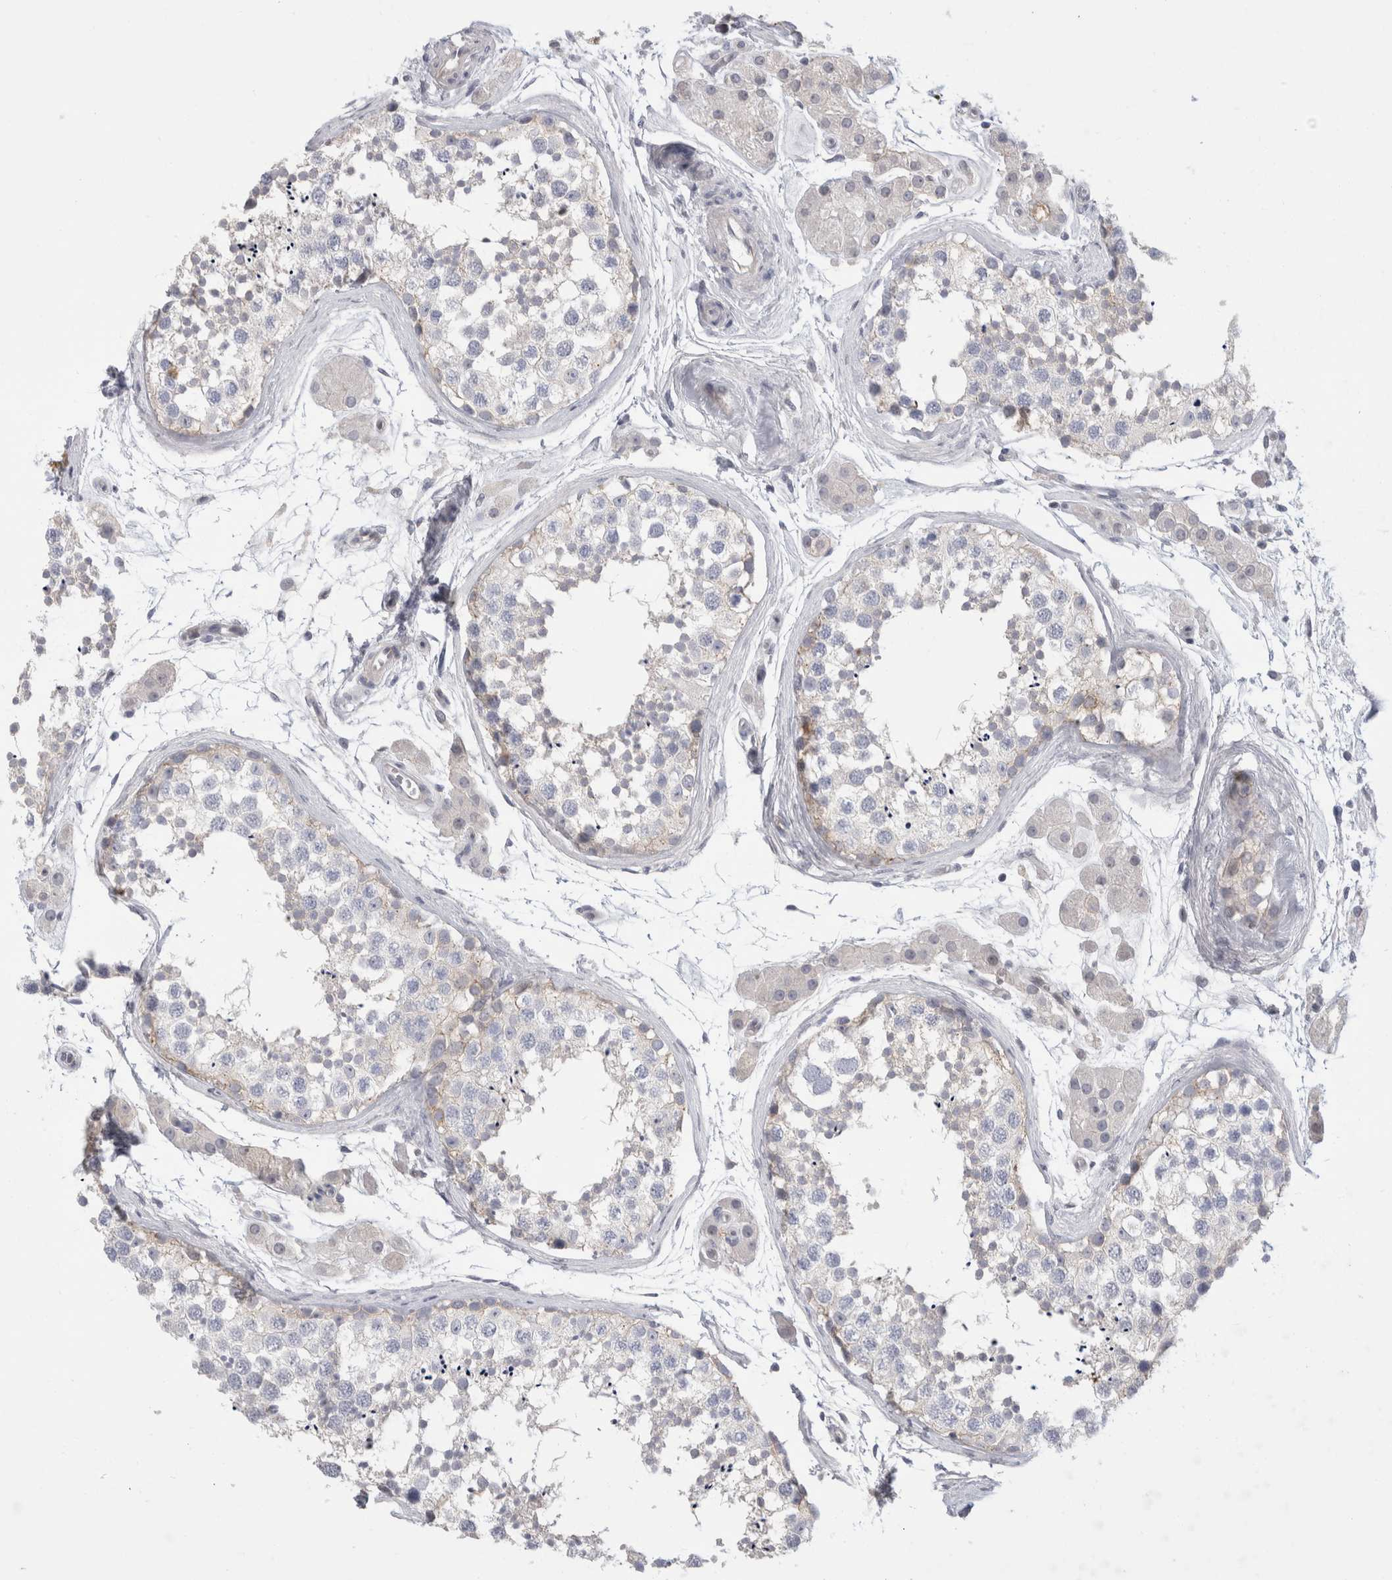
{"staining": {"intensity": "negative", "quantity": "none", "location": "none"}, "tissue": "testis", "cell_type": "Cells in seminiferous ducts", "image_type": "normal", "snomed": [{"axis": "morphology", "description": "Normal tissue, NOS"}, {"axis": "topography", "description": "Testis"}], "caption": "There is no significant expression in cells in seminiferous ducts of testis. (DAB (3,3'-diaminobenzidine) IHC visualized using brightfield microscopy, high magnification).", "gene": "VANGL1", "patient": {"sex": "male", "age": 56}}